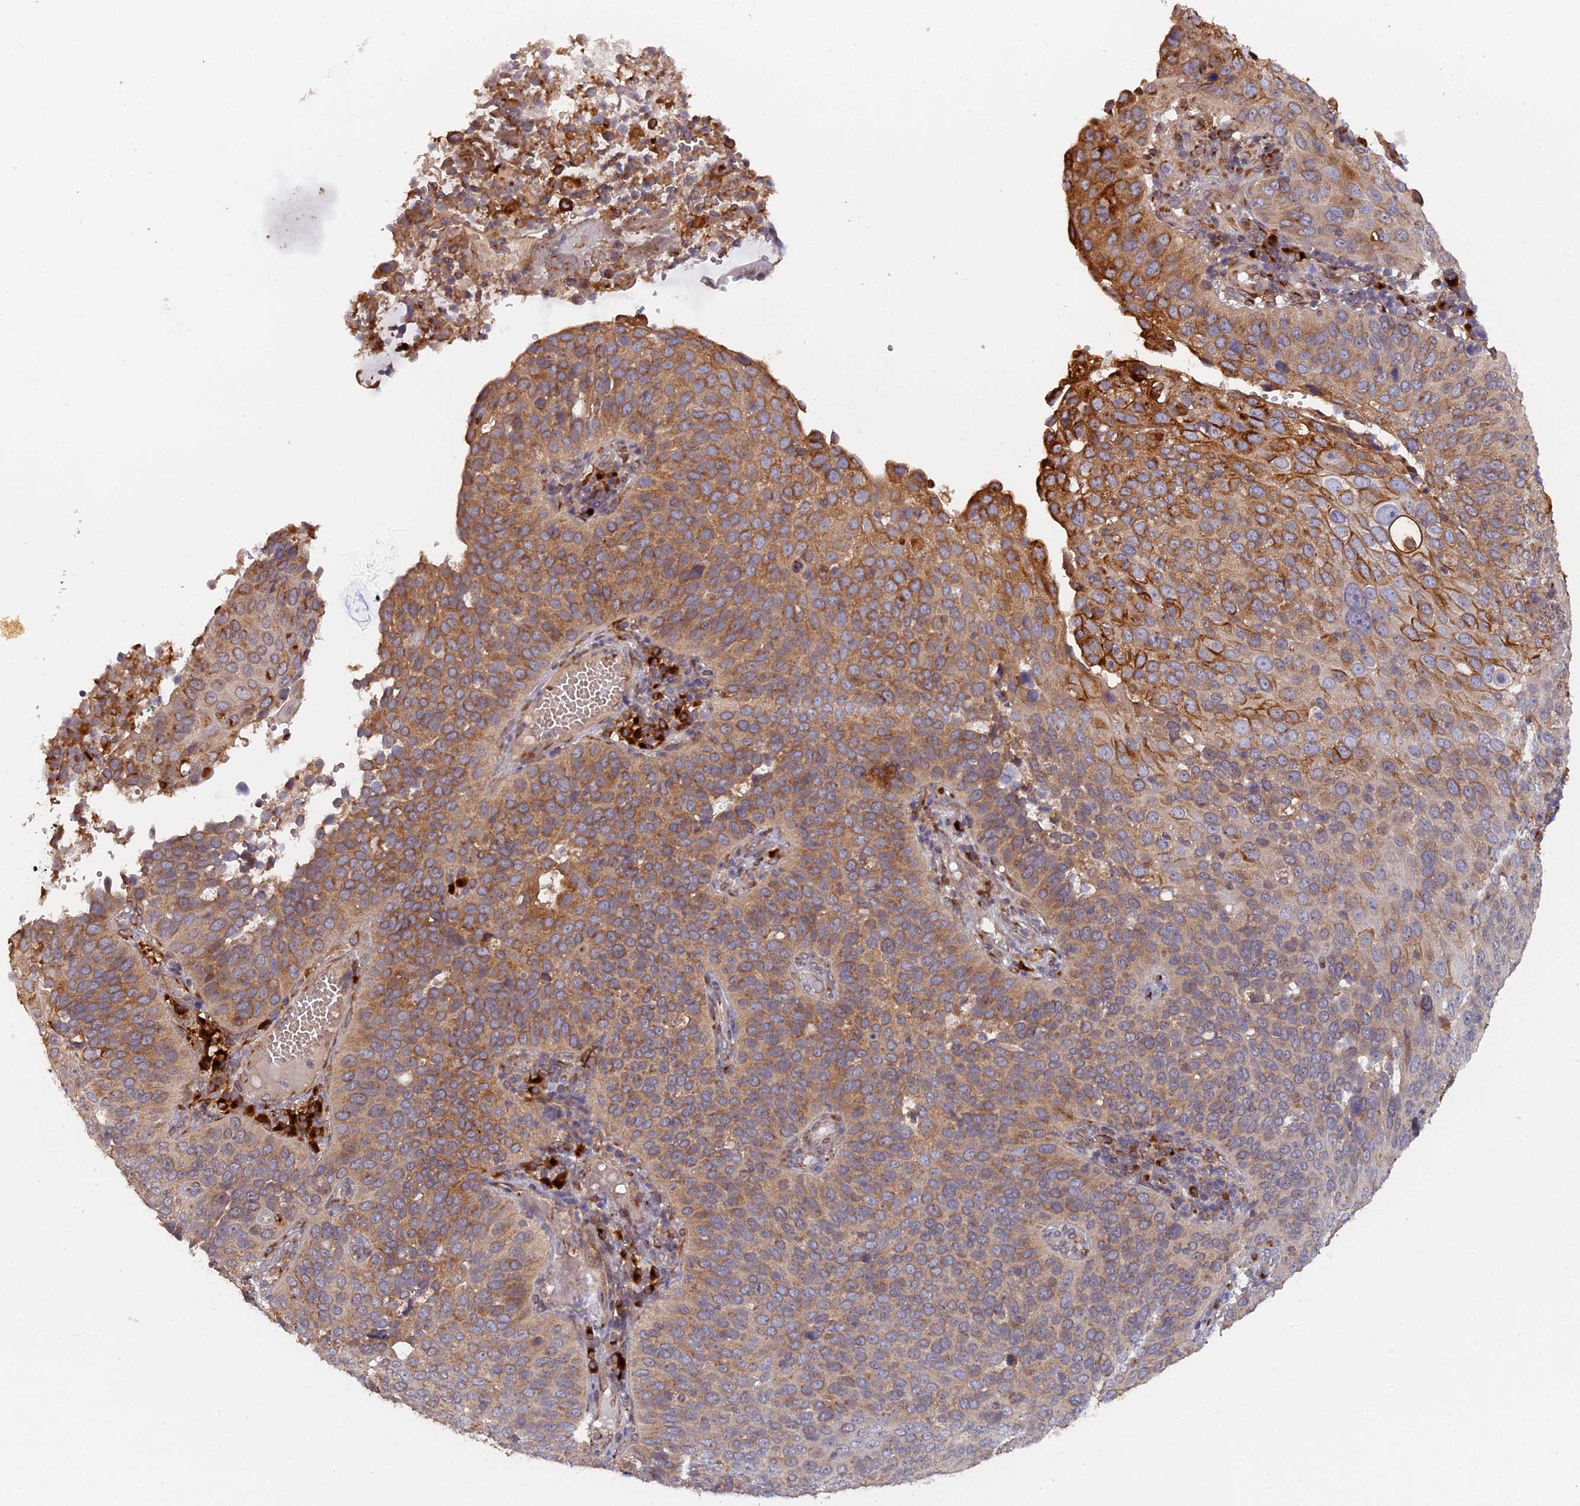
{"staining": {"intensity": "moderate", "quantity": "25%-75%", "location": "cytoplasmic/membranous"}, "tissue": "cervical cancer", "cell_type": "Tumor cells", "image_type": "cancer", "snomed": [{"axis": "morphology", "description": "Squamous cell carcinoma, NOS"}, {"axis": "topography", "description": "Cervix"}], "caption": "Protein analysis of cervical cancer tissue exhibits moderate cytoplasmic/membranous expression in about 25%-75% of tumor cells.", "gene": "SNX17", "patient": {"sex": "female", "age": 36}}